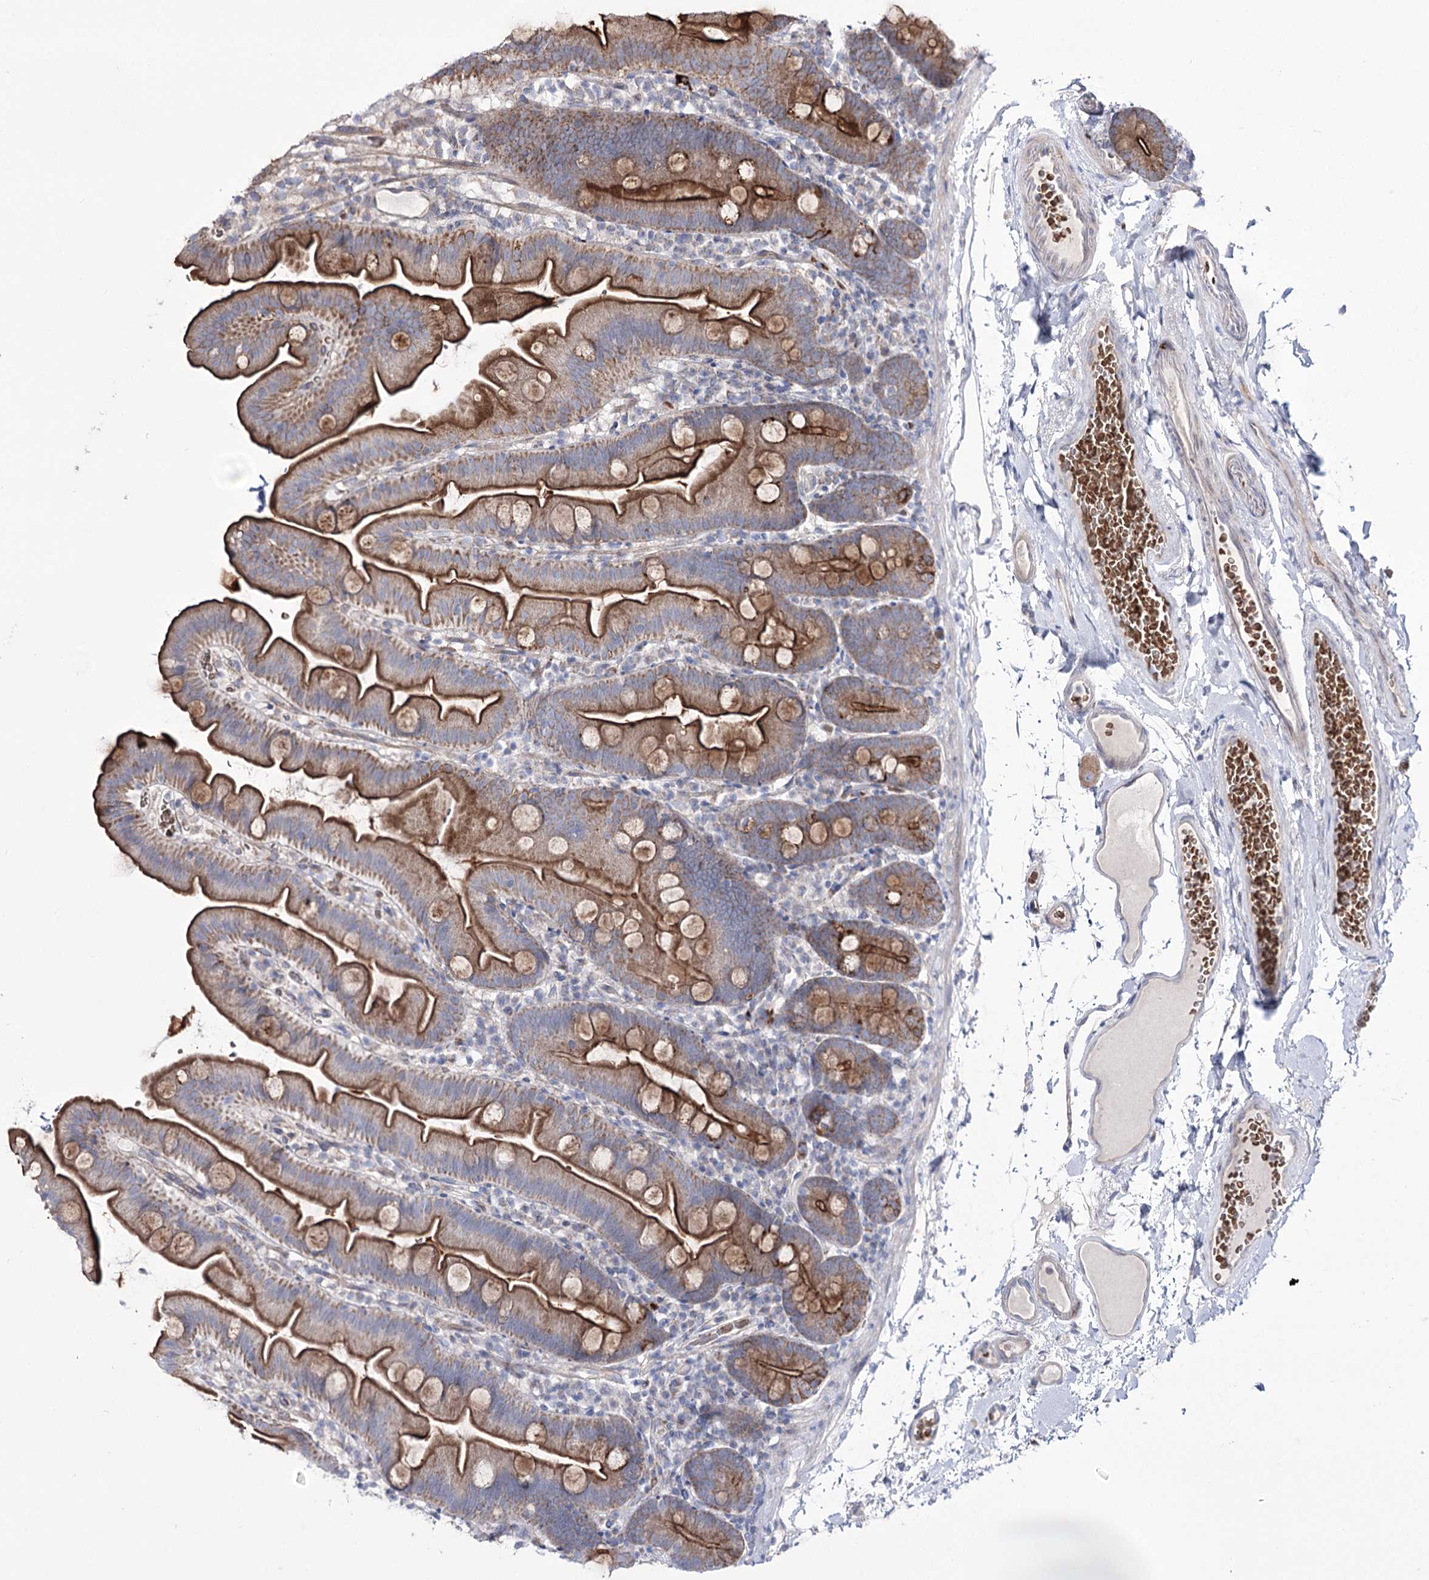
{"staining": {"intensity": "strong", "quantity": ">75%", "location": "cytoplasmic/membranous"}, "tissue": "small intestine", "cell_type": "Glandular cells", "image_type": "normal", "snomed": [{"axis": "morphology", "description": "Normal tissue, NOS"}, {"axis": "topography", "description": "Small intestine"}], "caption": "IHC micrograph of normal human small intestine stained for a protein (brown), which shows high levels of strong cytoplasmic/membranous expression in approximately >75% of glandular cells.", "gene": "OSBPL5", "patient": {"sex": "female", "age": 68}}